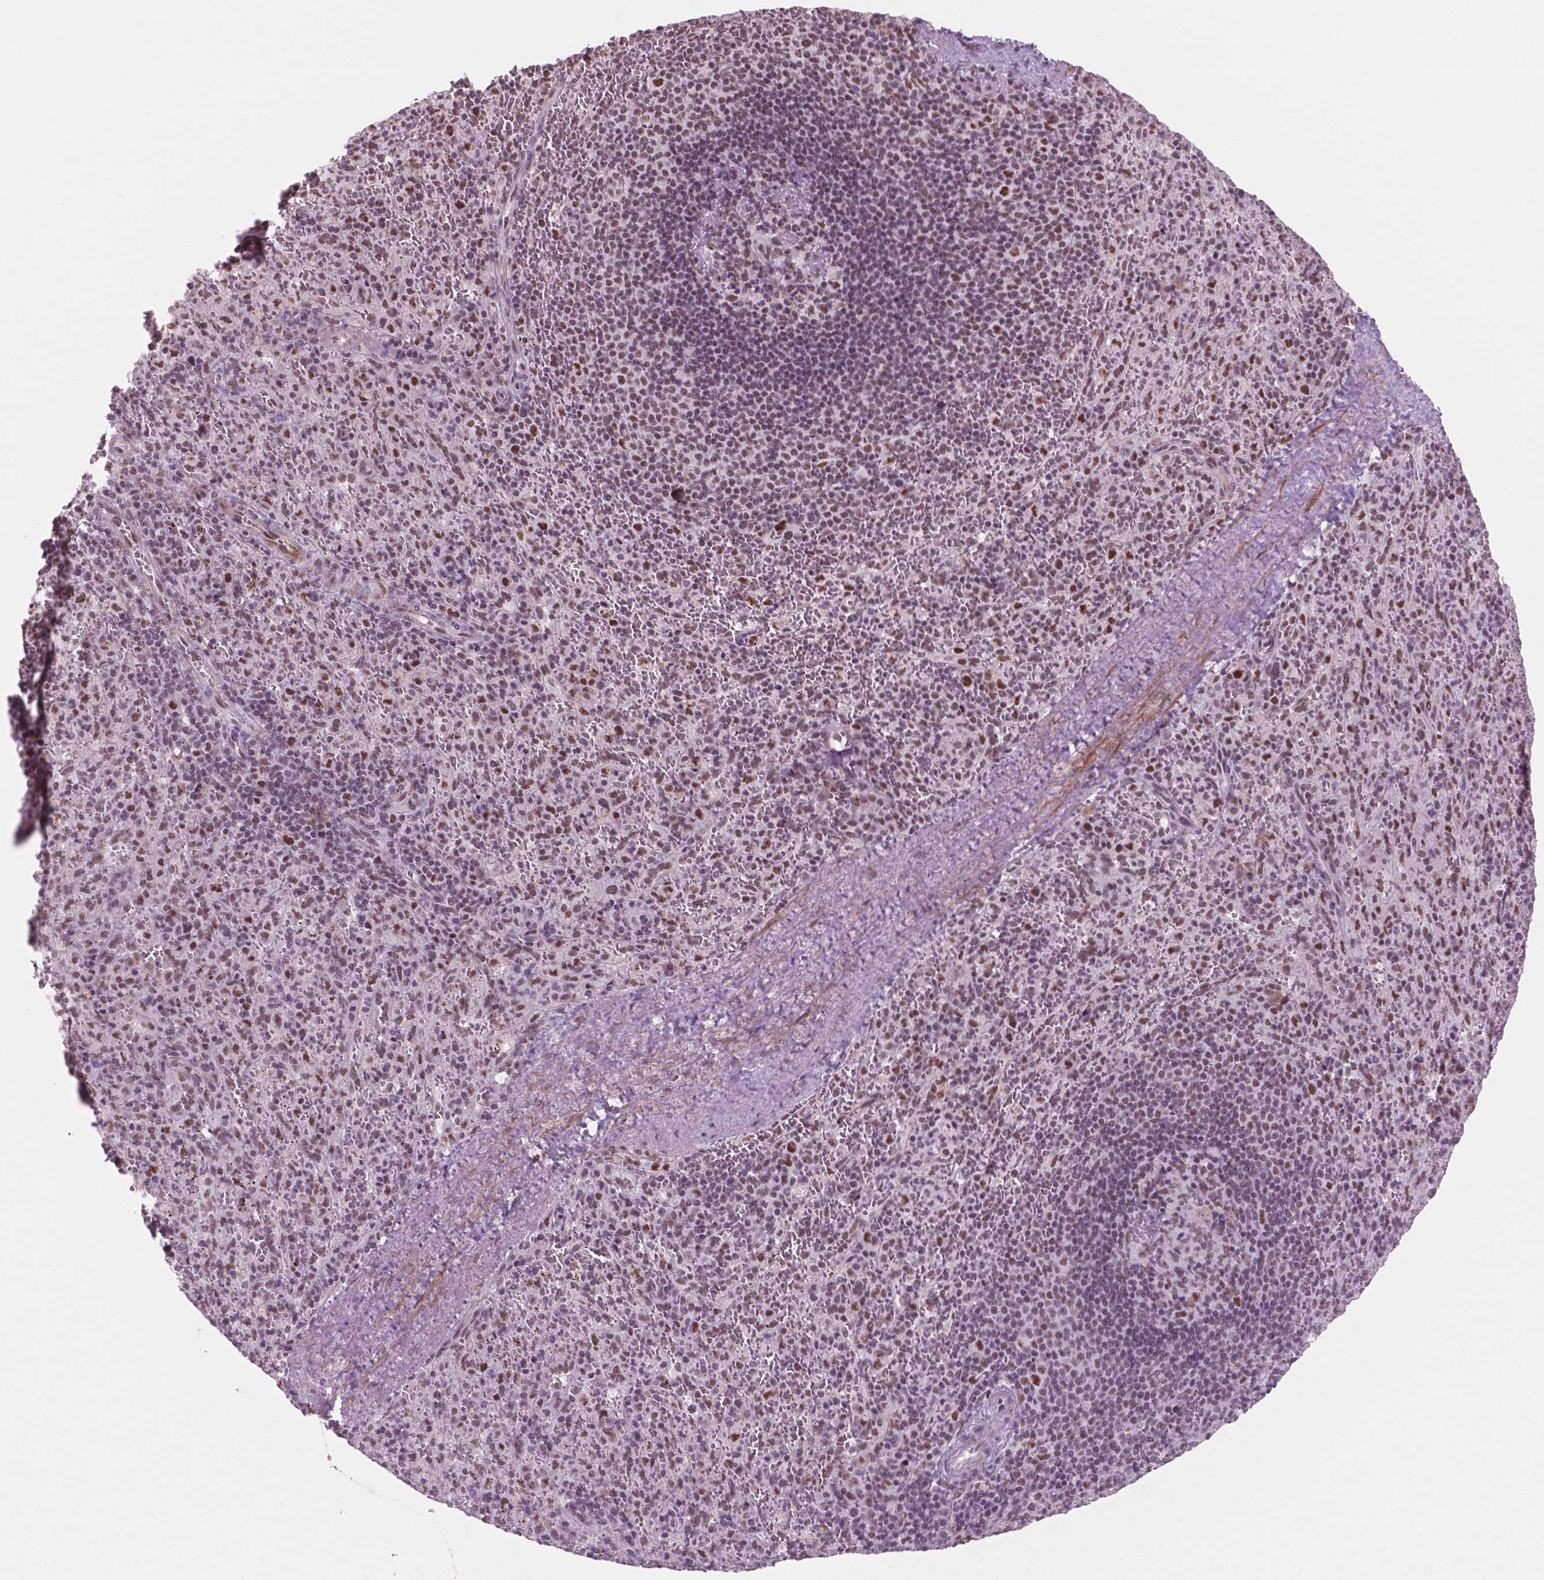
{"staining": {"intensity": "moderate", "quantity": ">75%", "location": "nuclear"}, "tissue": "spleen", "cell_type": "Cells in red pulp", "image_type": "normal", "snomed": [{"axis": "morphology", "description": "Normal tissue, NOS"}, {"axis": "topography", "description": "Spleen"}], "caption": "A brown stain labels moderate nuclear positivity of a protein in cells in red pulp of benign human spleen. The staining was performed using DAB, with brown indicating positive protein expression. Nuclei are stained blue with hematoxylin.", "gene": "CTR9", "patient": {"sex": "male", "age": 57}}